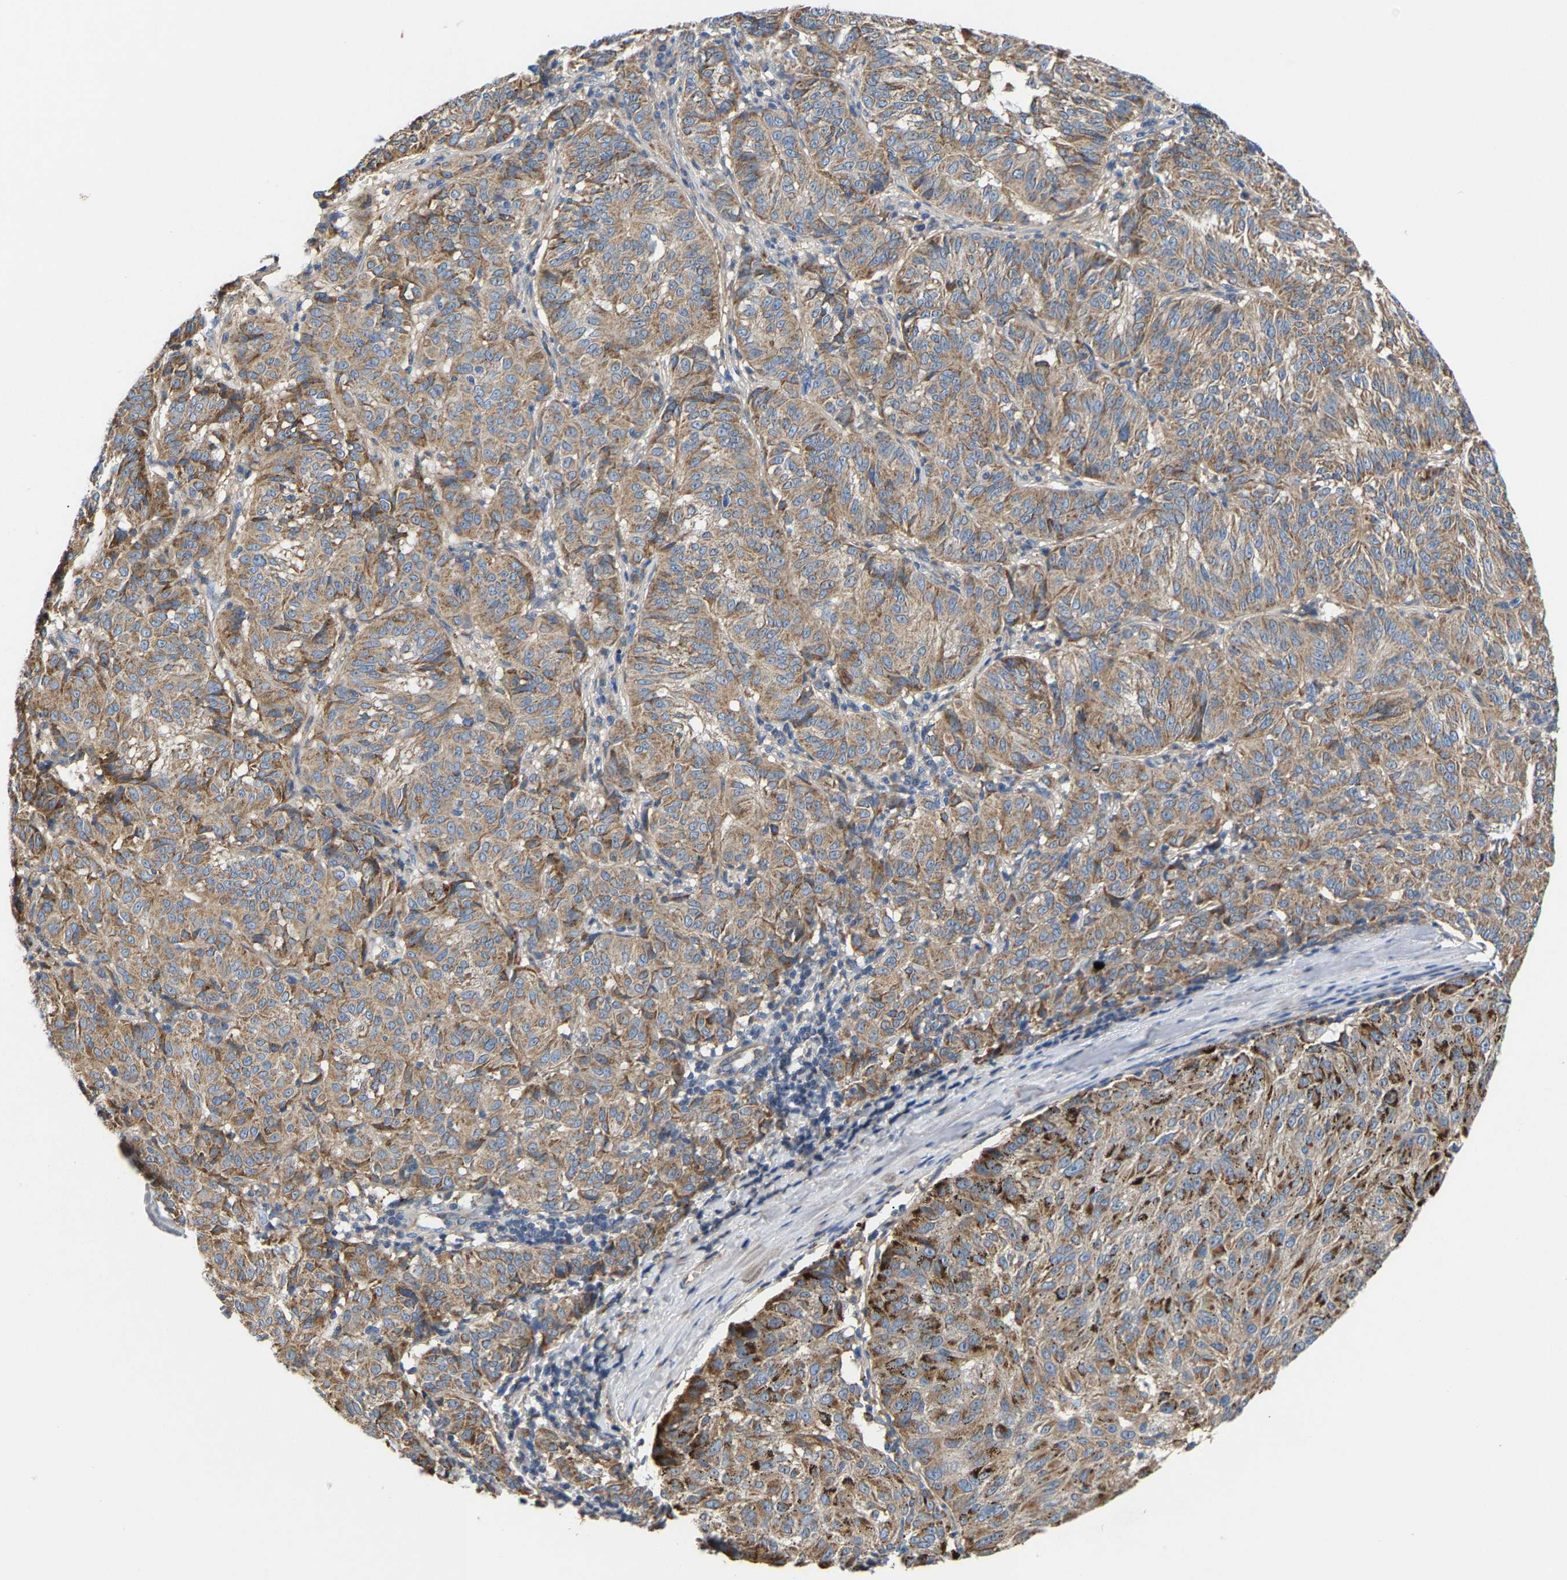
{"staining": {"intensity": "weak", "quantity": ">75%", "location": "cytoplasmic/membranous"}, "tissue": "melanoma", "cell_type": "Tumor cells", "image_type": "cancer", "snomed": [{"axis": "morphology", "description": "Malignant melanoma, NOS"}, {"axis": "topography", "description": "Skin"}], "caption": "Brown immunohistochemical staining in malignant melanoma exhibits weak cytoplasmic/membranous expression in approximately >75% of tumor cells.", "gene": "CCDC171", "patient": {"sex": "female", "age": 72}}